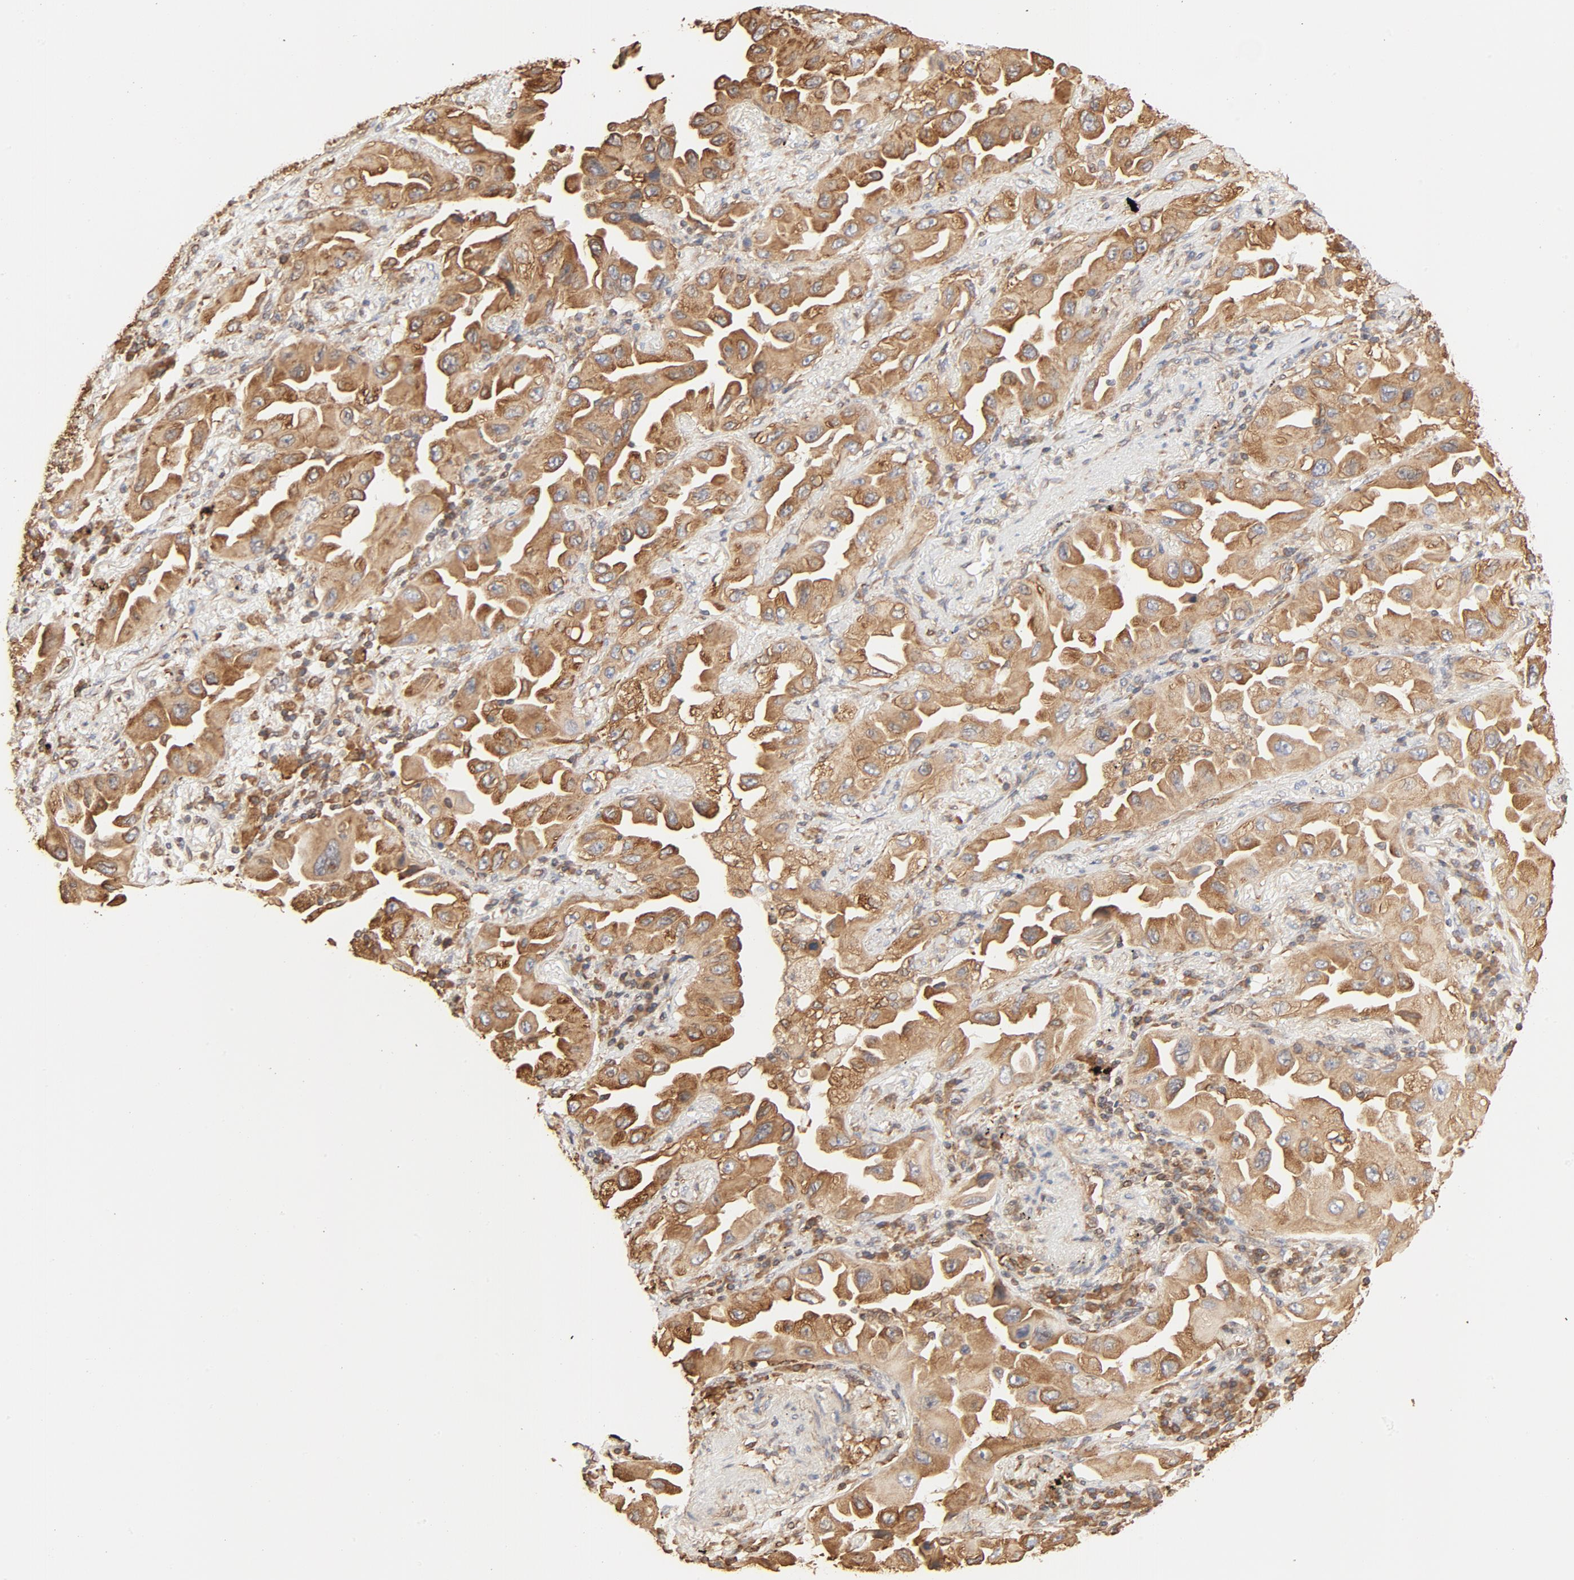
{"staining": {"intensity": "moderate", "quantity": ">75%", "location": "cytoplasmic/membranous"}, "tissue": "lung cancer", "cell_type": "Tumor cells", "image_type": "cancer", "snomed": [{"axis": "morphology", "description": "Adenocarcinoma, NOS"}, {"axis": "topography", "description": "Lung"}], "caption": "Protein analysis of lung cancer (adenocarcinoma) tissue shows moderate cytoplasmic/membranous staining in about >75% of tumor cells.", "gene": "BCAP31", "patient": {"sex": "female", "age": 65}}